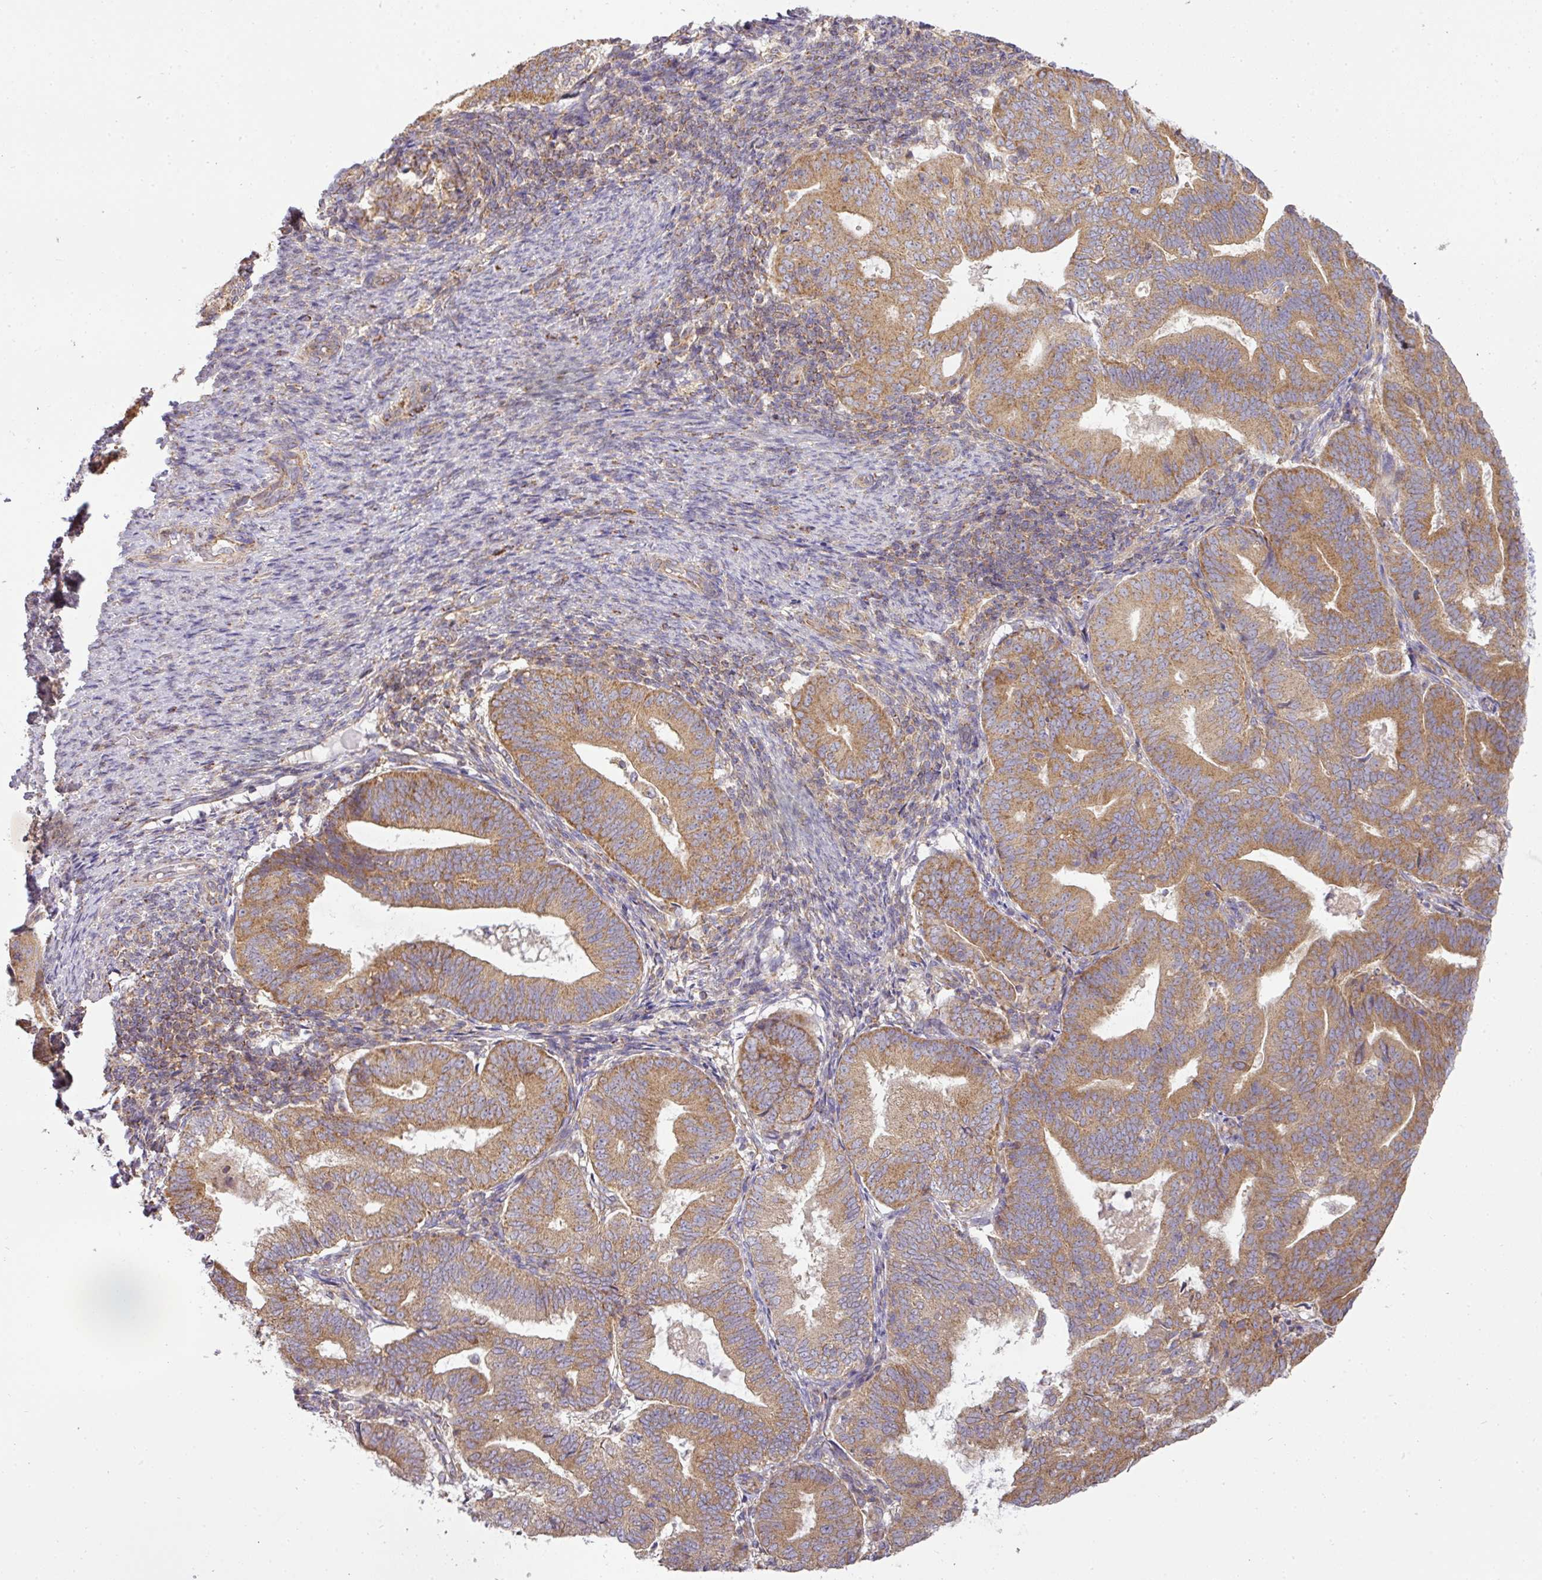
{"staining": {"intensity": "moderate", "quantity": ">75%", "location": "cytoplasmic/membranous"}, "tissue": "endometrial cancer", "cell_type": "Tumor cells", "image_type": "cancer", "snomed": [{"axis": "morphology", "description": "Adenocarcinoma, NOS"}, {"axis": "topography", "description": "Endometrium"}], "caption": "Brown immunohistochemical staining in human endometrial cancer exhibits moderate cytoplasmic/membranous expression in about >75% of tumor cells.", "gene": "ZNF211", "patient": {"sex": "female", "age": 70}}